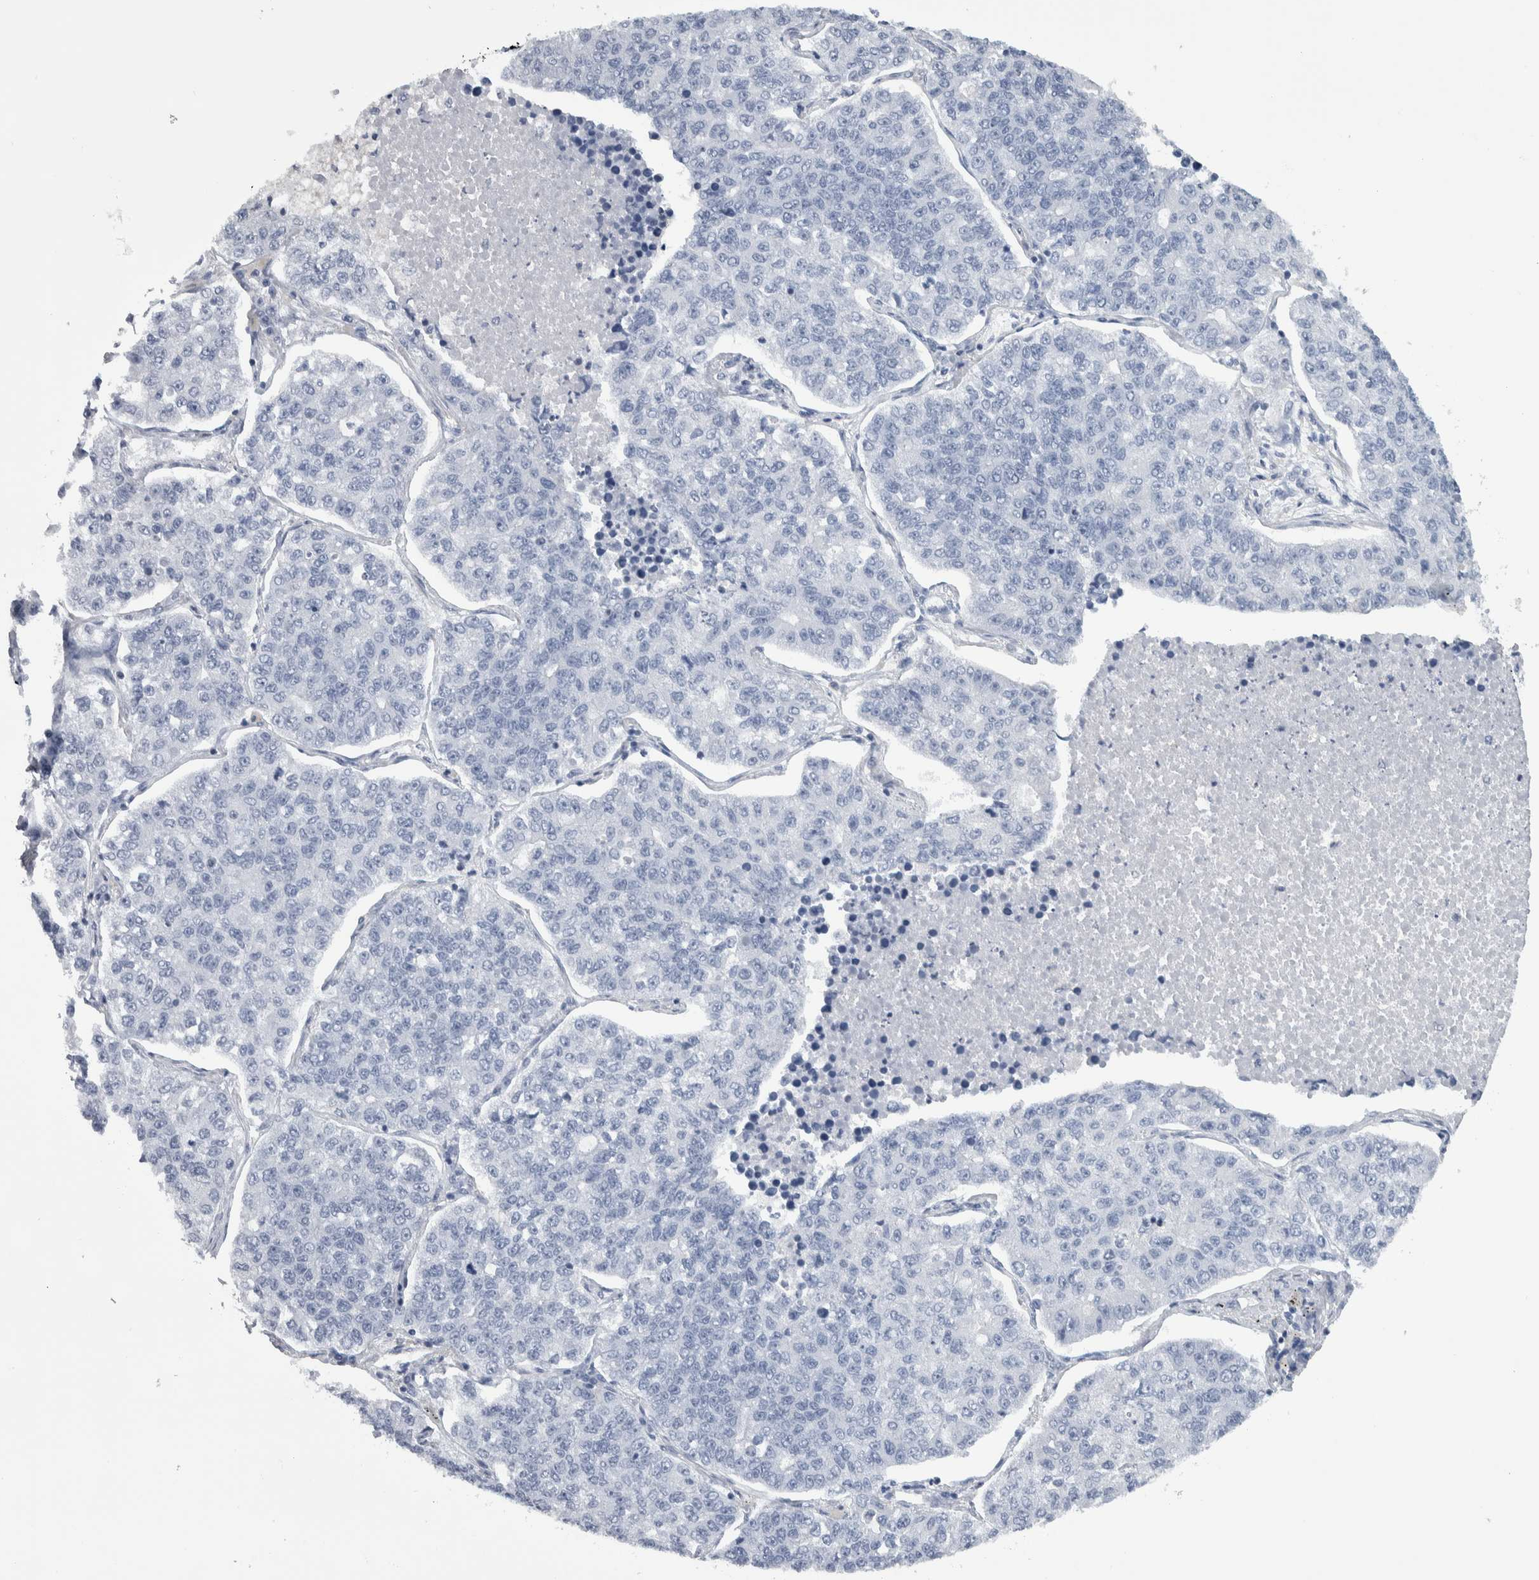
{"staining": {"intensity": "negative", "quantity": "none", "location": "none"}, "tissue": "lung cancer", "cell_type": "Tumor cells", "image_type": "cancer", "snomed": [{"axis": "morphology", "description": "Adenocarcinoma, NOS"}, {"axis": "topography", "description": "Lung"}], "caption": "Lung cancer (adenocarcinoma) stained for a protein using immunohistochemistry shows no expression tumor cells.", "gene": "SKAP2", "patient": {"sex": "male", "age": 49}}